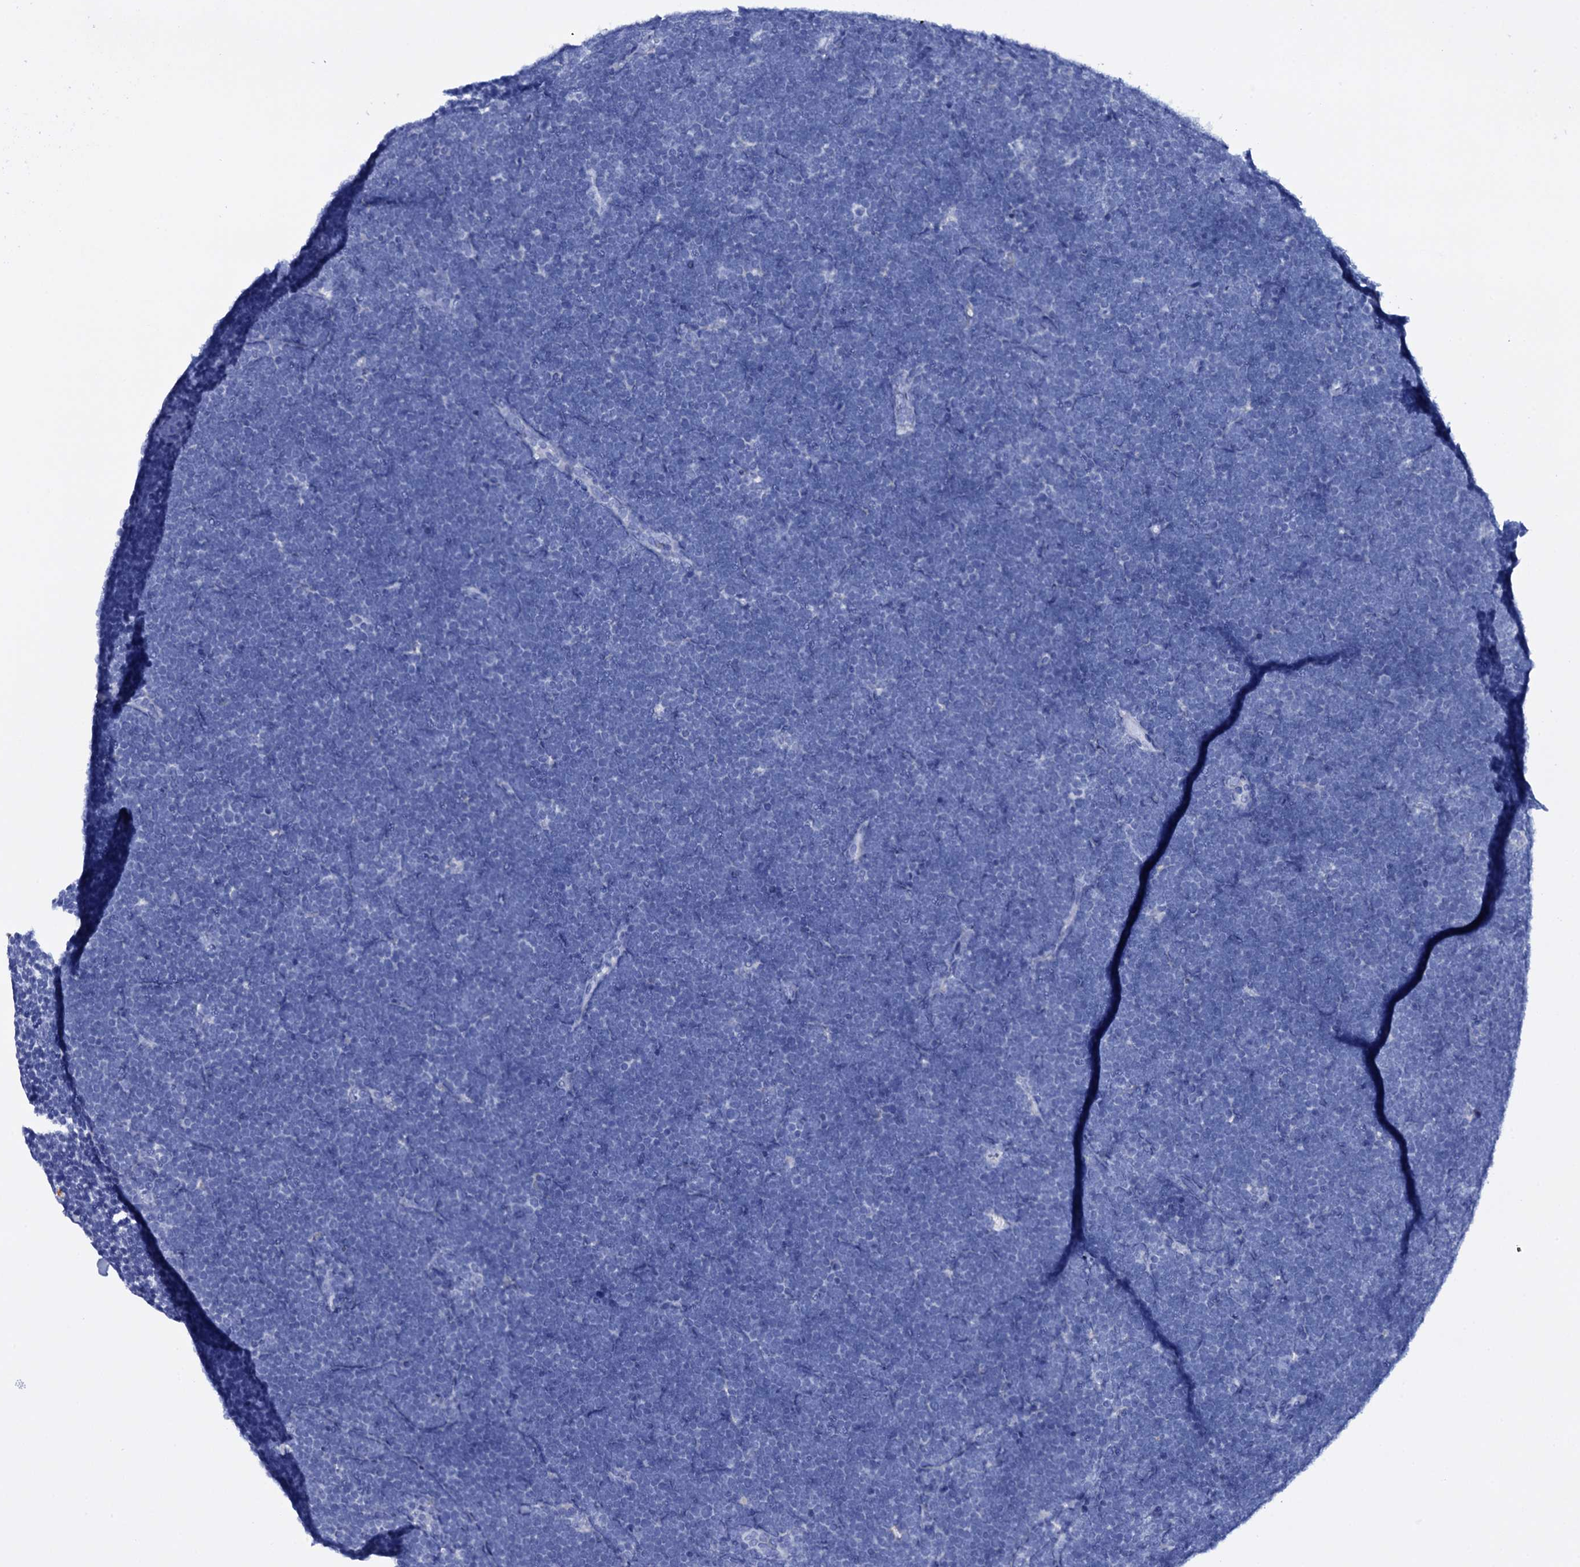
{"staining": {"intensity": "negative", "quantity": "none", "location": "none"}, "tissue": "lymphoma", "cell_type": "Tumor cells", "image_type": "cancer", "snomed": [{"axis": "morphology", "description": "Malignant lymphoma, non-Hodgkin's type, High grade"}, {"axis": "topography", "description": "Lymph node"}], "caption": "Immunohistochemical staining of human high-grade malignant lymphoma, non-Hodgkin's type displays no significant expression in tumor cells.", "gene": "ITPRID2", "patient": {"sex": "male", "age": 13}}